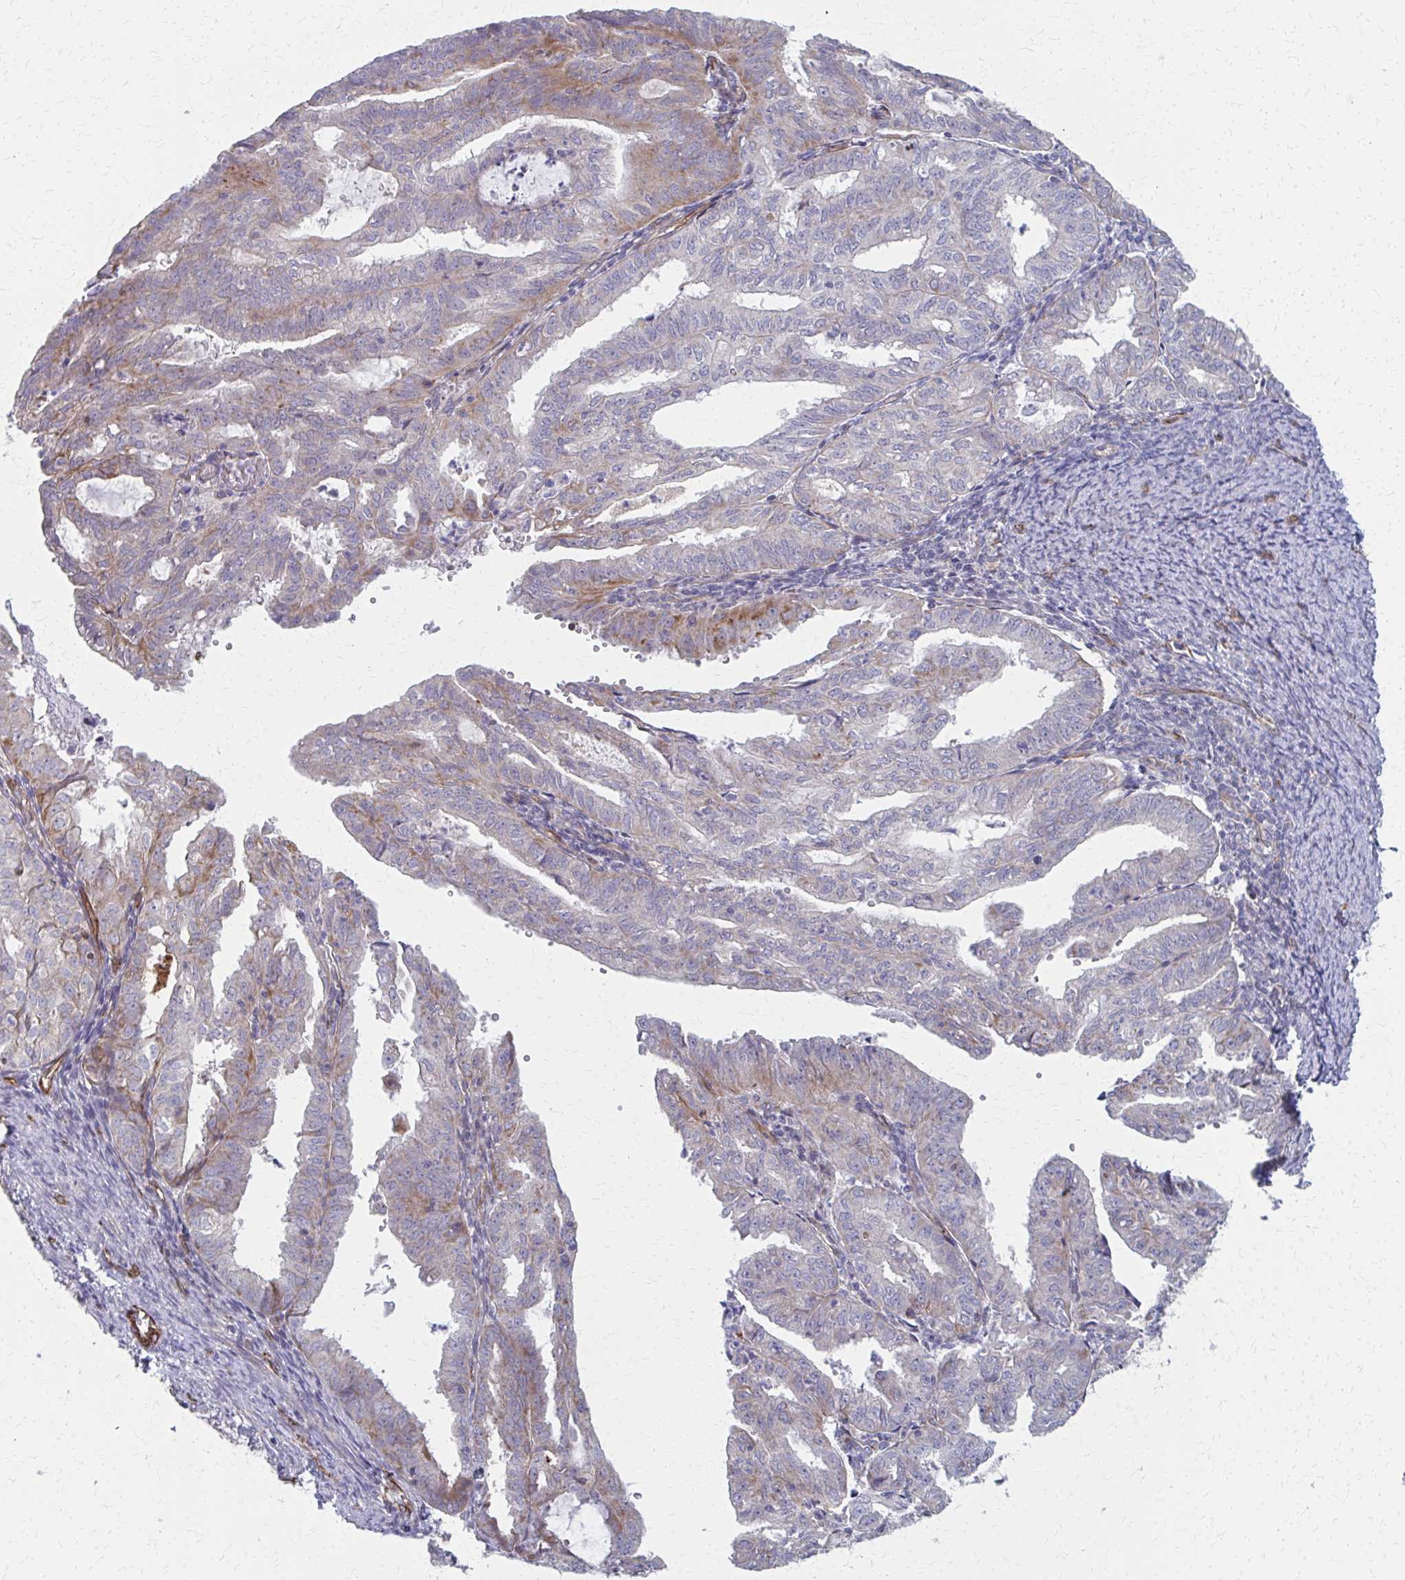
{"staining": {"intensity": "moderate", "quantity": "<25%", "location": "cytoplasmic/membranous"}, "tissue": "endometrial cancer", "cell_type": "Tumor cells", "image_type": "cancer", "snomed": [{"axis": "morphology", "description": "Adenocarcinoma, NOS"}, {"axis": "topography", "description": "Endometrium"}], "caption": "Moderate cytoplasmic/membranous protein positivity is seen in approximately <25% of tumor cells in endometrial adenocarcinoma. (DAB (3,3'-diaminobenzidine) IHC, brown staining for protein, blue staining for nuclei).", "gene": "FAHD1", "patient": {"sex": "female", "age": 70}}